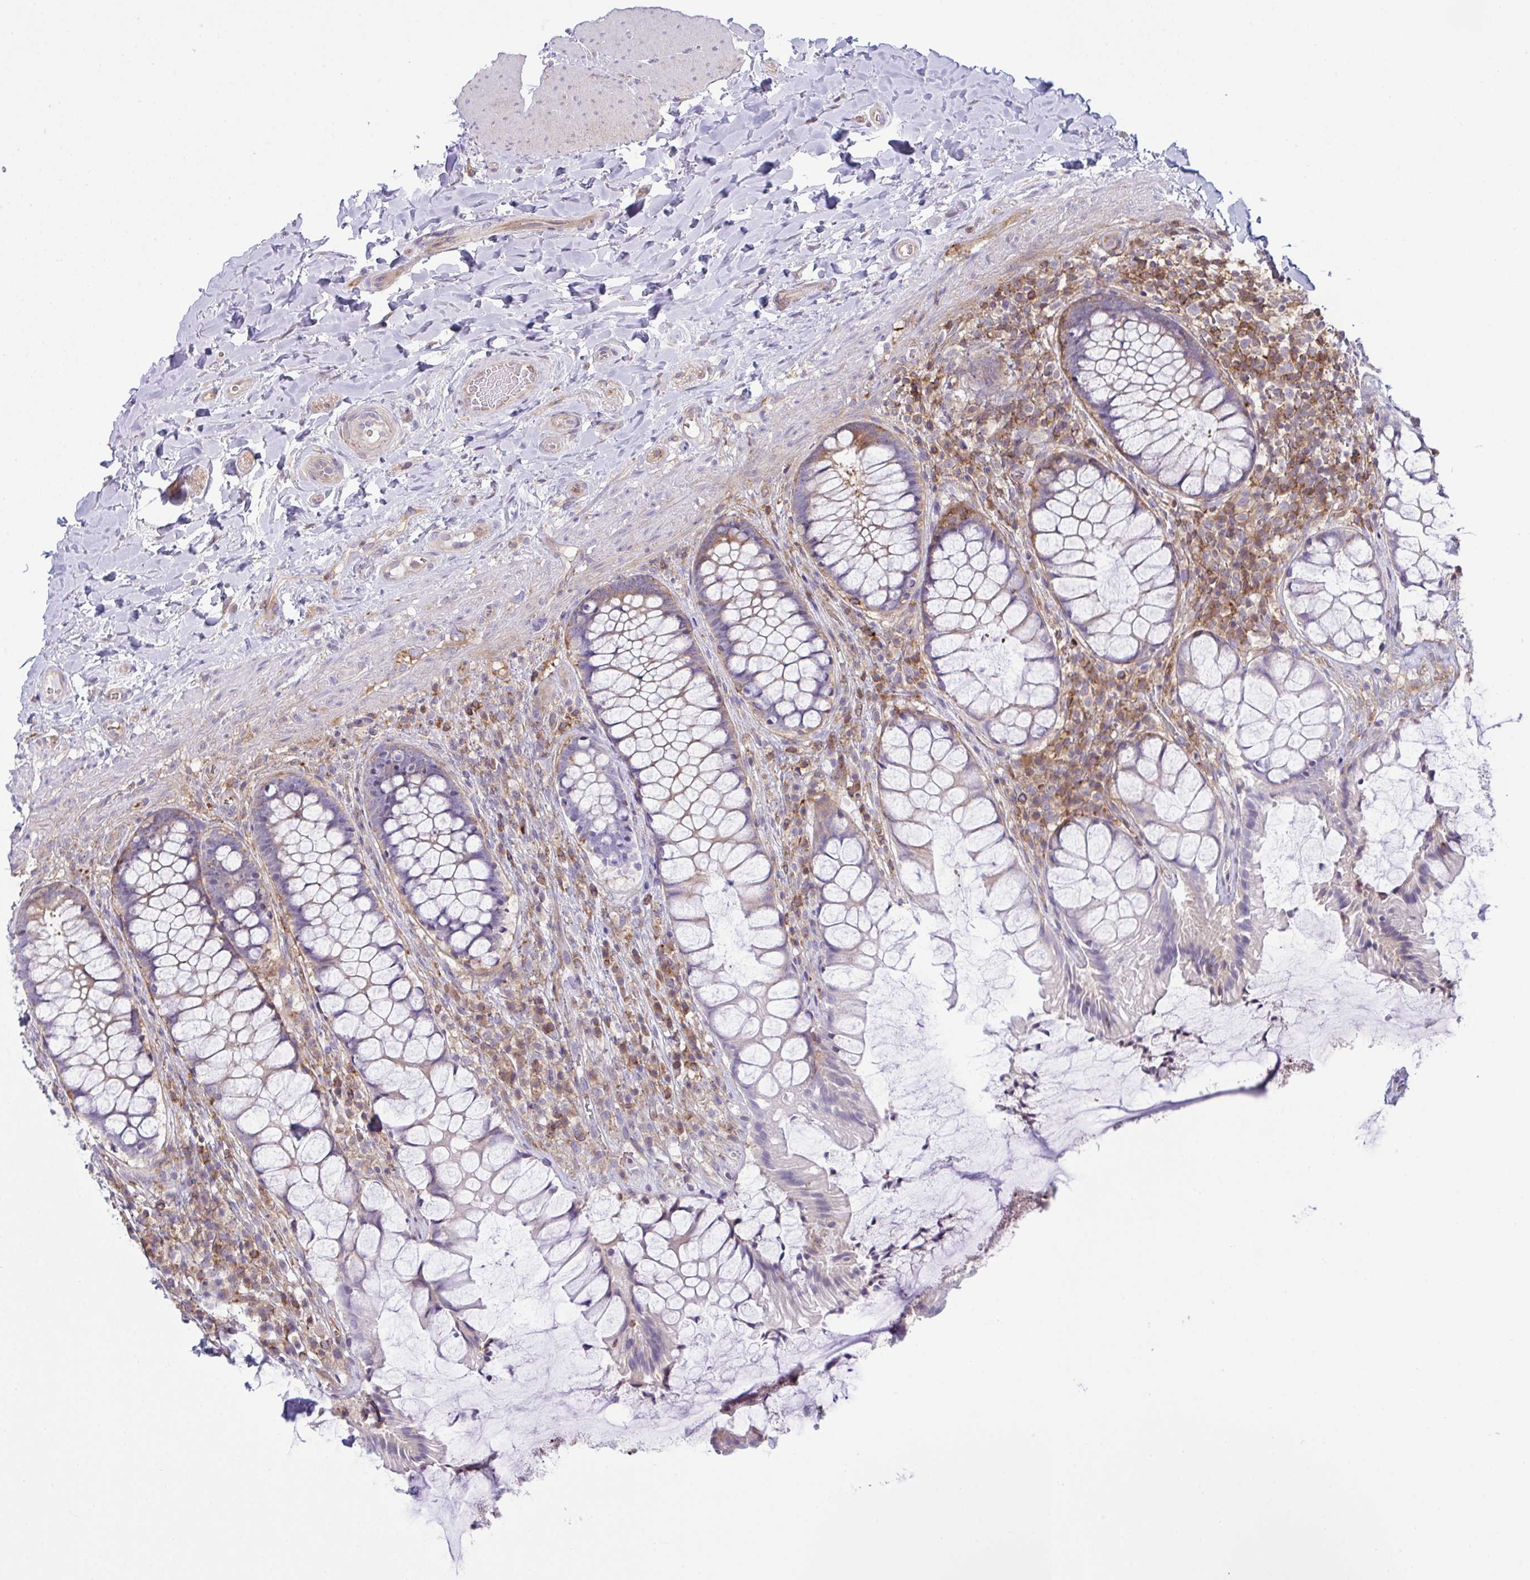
{"staining": {"intensity": "moderate", "quantity": "25%-75%", "location": "cytoplasmic/membranous"}, "tissue": "rectum", "cell_type": "Glandular cells", "image_type": "normal", "snomed": [{"axis": "morphology", "description": "Normal tissue, NOS"}, {"axis": "topography", "description": "Rectum"}], "caption": "Rectum was stained to show a protein in brown. There is medium levels of moderate cytoplasmic/membranous staining in about 25%-75% of glandular cells. (IHC, brightfield microscopy, high magnification).", "gene": "TSC22D3", "patient": {"sex": "female", "age": 58}}